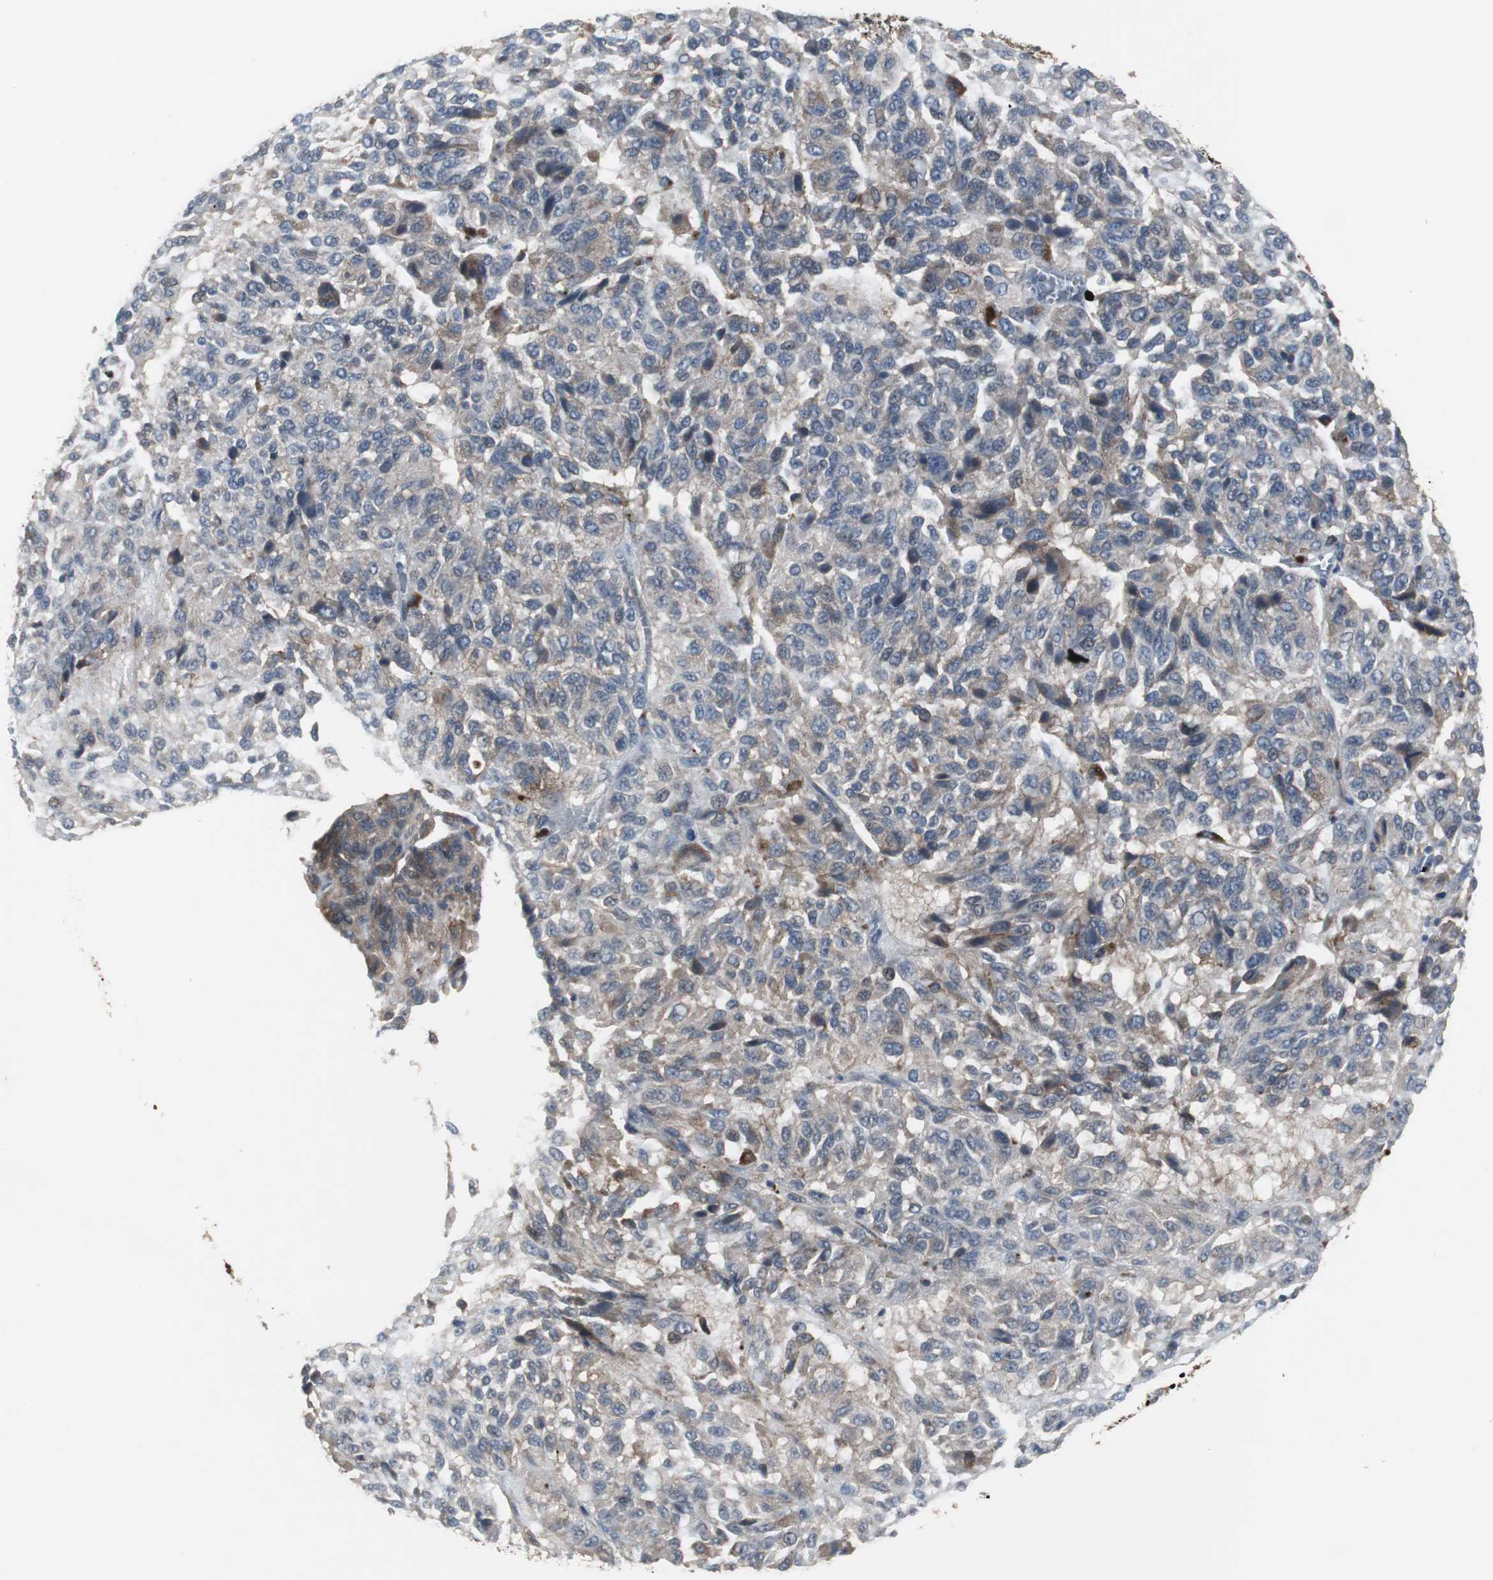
{"staining": {"intensity": "weak", "quantity": "25%-75%", "location": "cytoplasmic/membranous"}, "tissue": "melanoma", "cell_type": "Tumor cells", "image_type": "cancer", "snomed": [{"axis": "morphology", "description": "Malignant melanoma, Metastatic site"}, {"axis": "topography", "description": "Lung"}], "caption": "A brown stain shows weak cytoplasmic/membranous staining of a protein in human malignant melanoma (metastatic site) tumor cells.", "gene": "GBA1", "patient": {"sex": "male", "age": 64}}